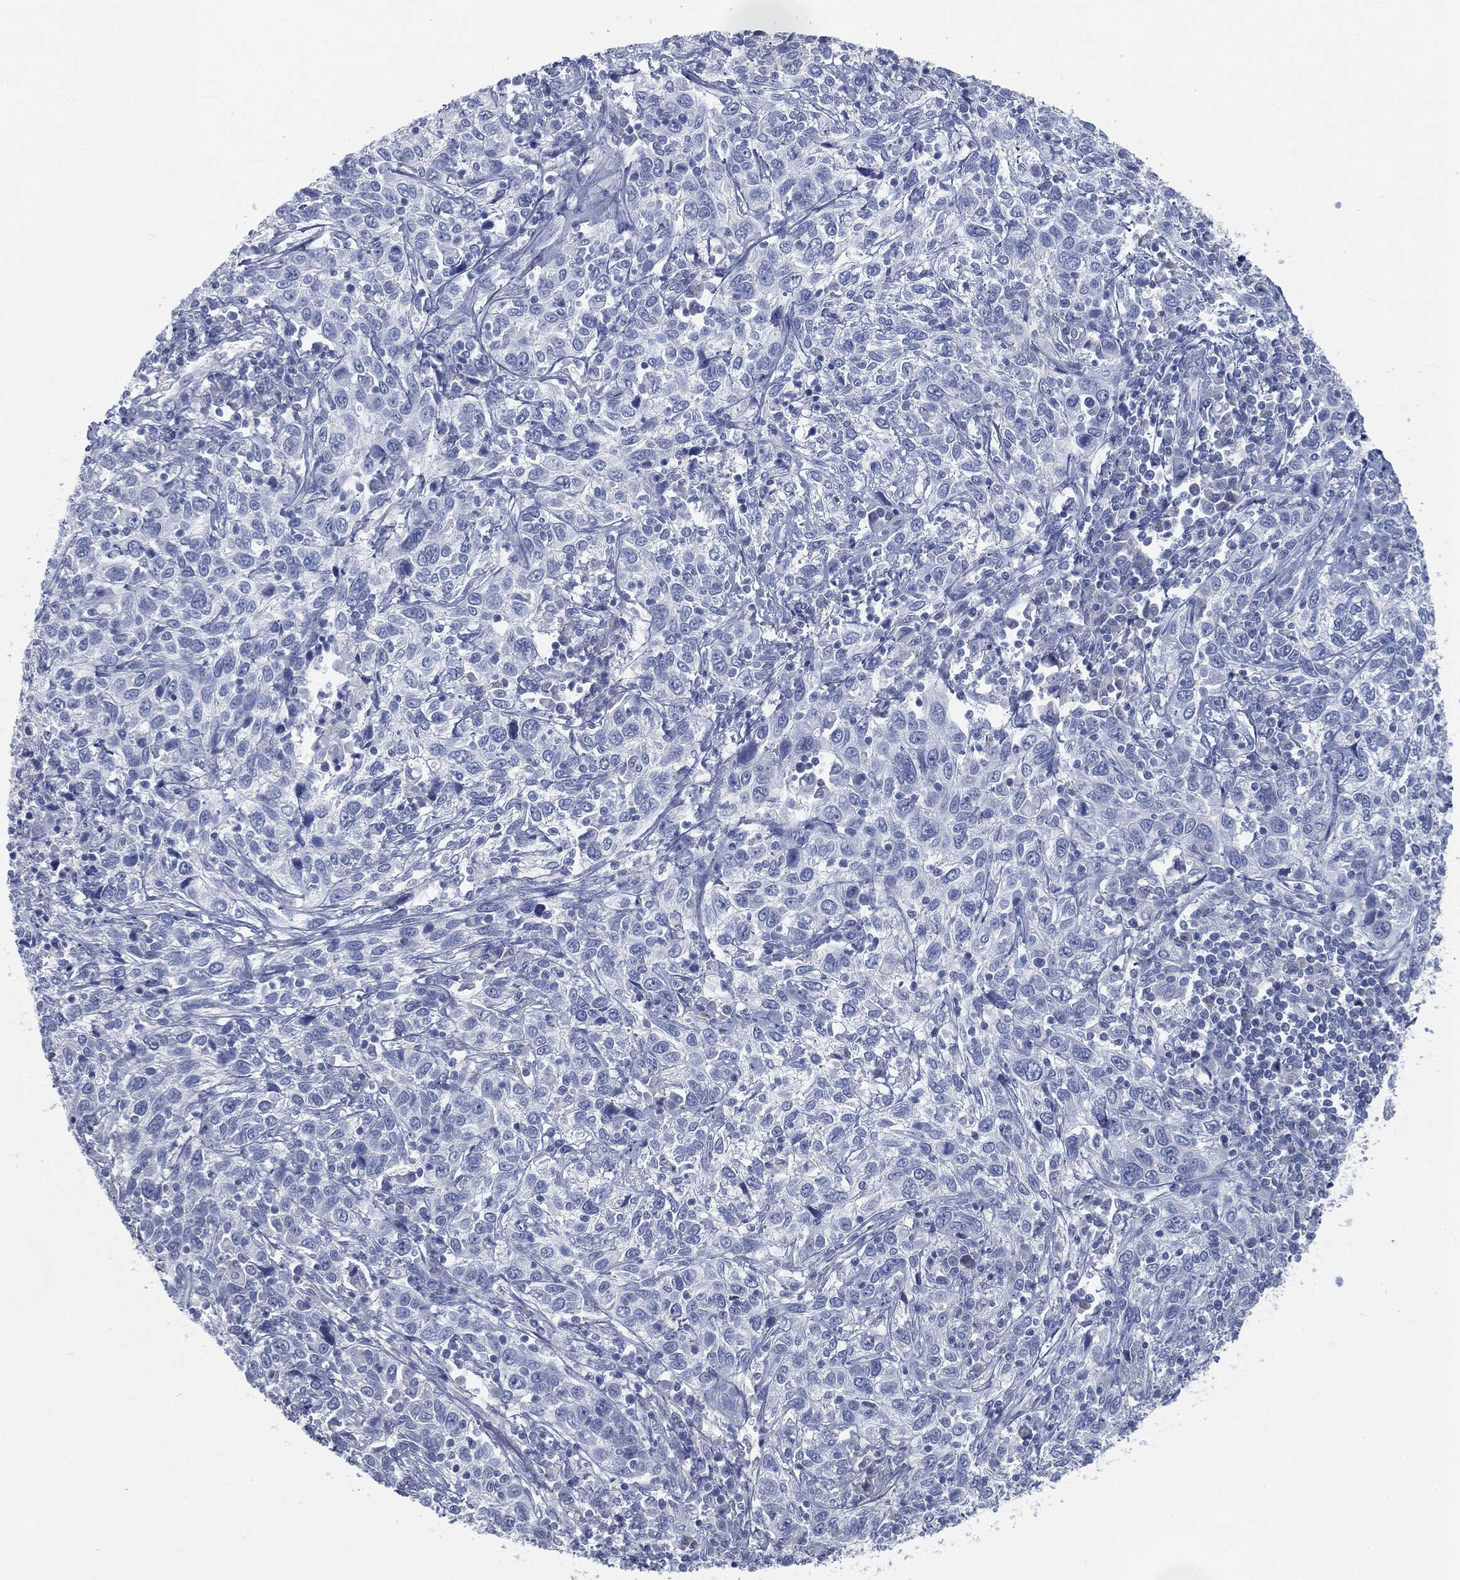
{"staining": {"intensity": "negative", "quantity": "none", "location": "none"}, "tissue": "cervical cancer", "cell_type": "Tumor cells", "image_type": "cancer", "snomed": [{"axis": "morphology", "description": "Squamous cell carcinoma, NOS"}, {"axis": "topography", "description": "Cervix"}], "caption": "The immunohistochemistry photomicrograph has no significant staining in tumor cells of squamous cell carcinoma (cervical) tissue.", "gene": "CAV3", "patient": {"sex": "female", "age": 46}}